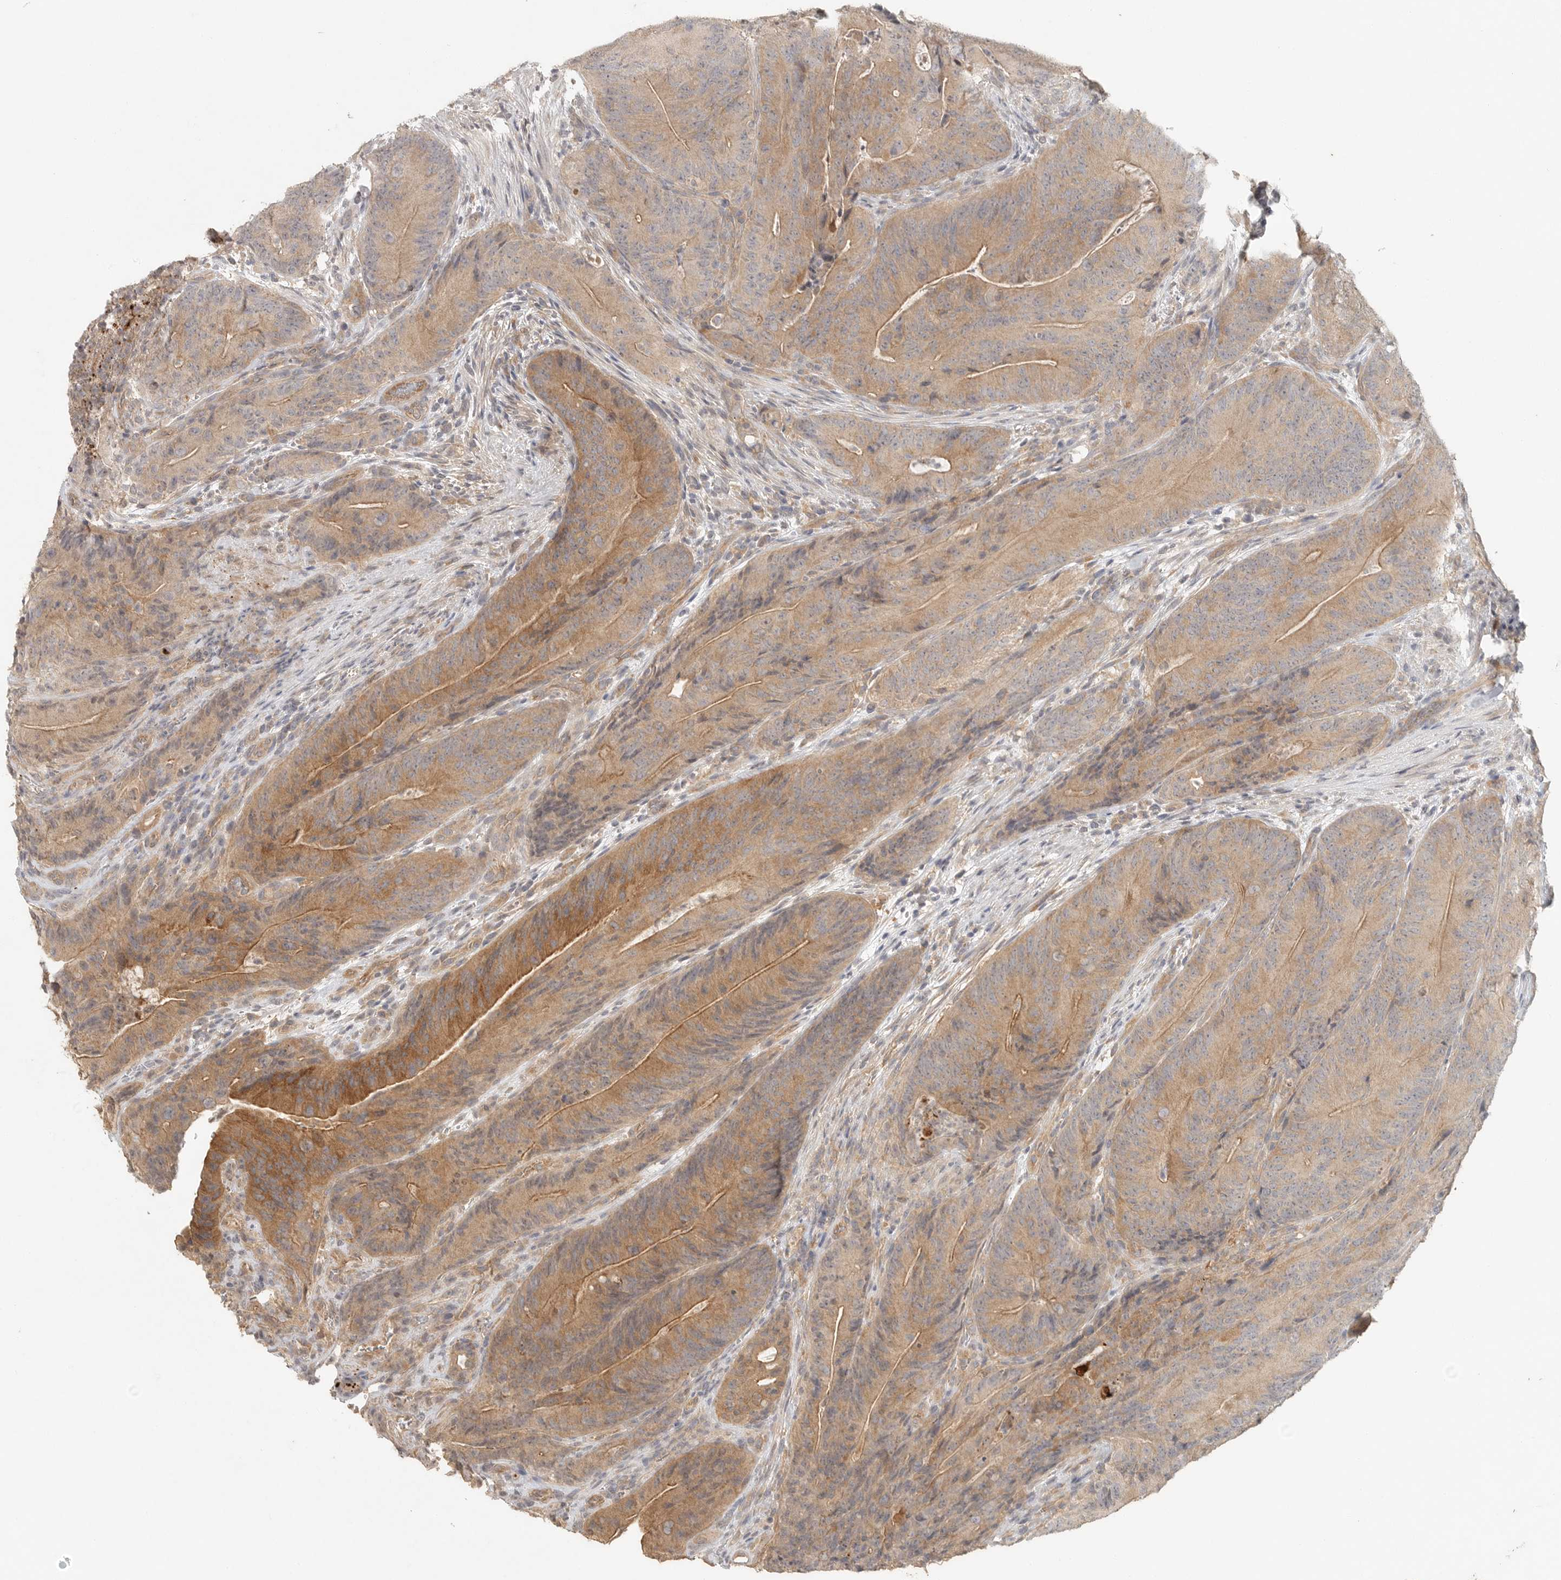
{"staining": {"intensity": "moderate", "quantity": ">75%", "location": "cytoplasmic/membranous"}, "tissue": "colorectal cancer", "cell_type": "Tumor cells", "image_type": "cancer", "snomed": [{"axis": "morphology", "description": "Normal tissue, NOS"}, {"axis": "topography", "description": "Colon"}], "caption": "Immunohistochemistry micrograph of human colorectal cancer stained for a protein (brown), which shows medium levels of moderate cytoplasmic/membranous expression in approximately >75% of tumor cells.", "gene": "HDAC6", "patient": {"sex": "female", "age": 82}}